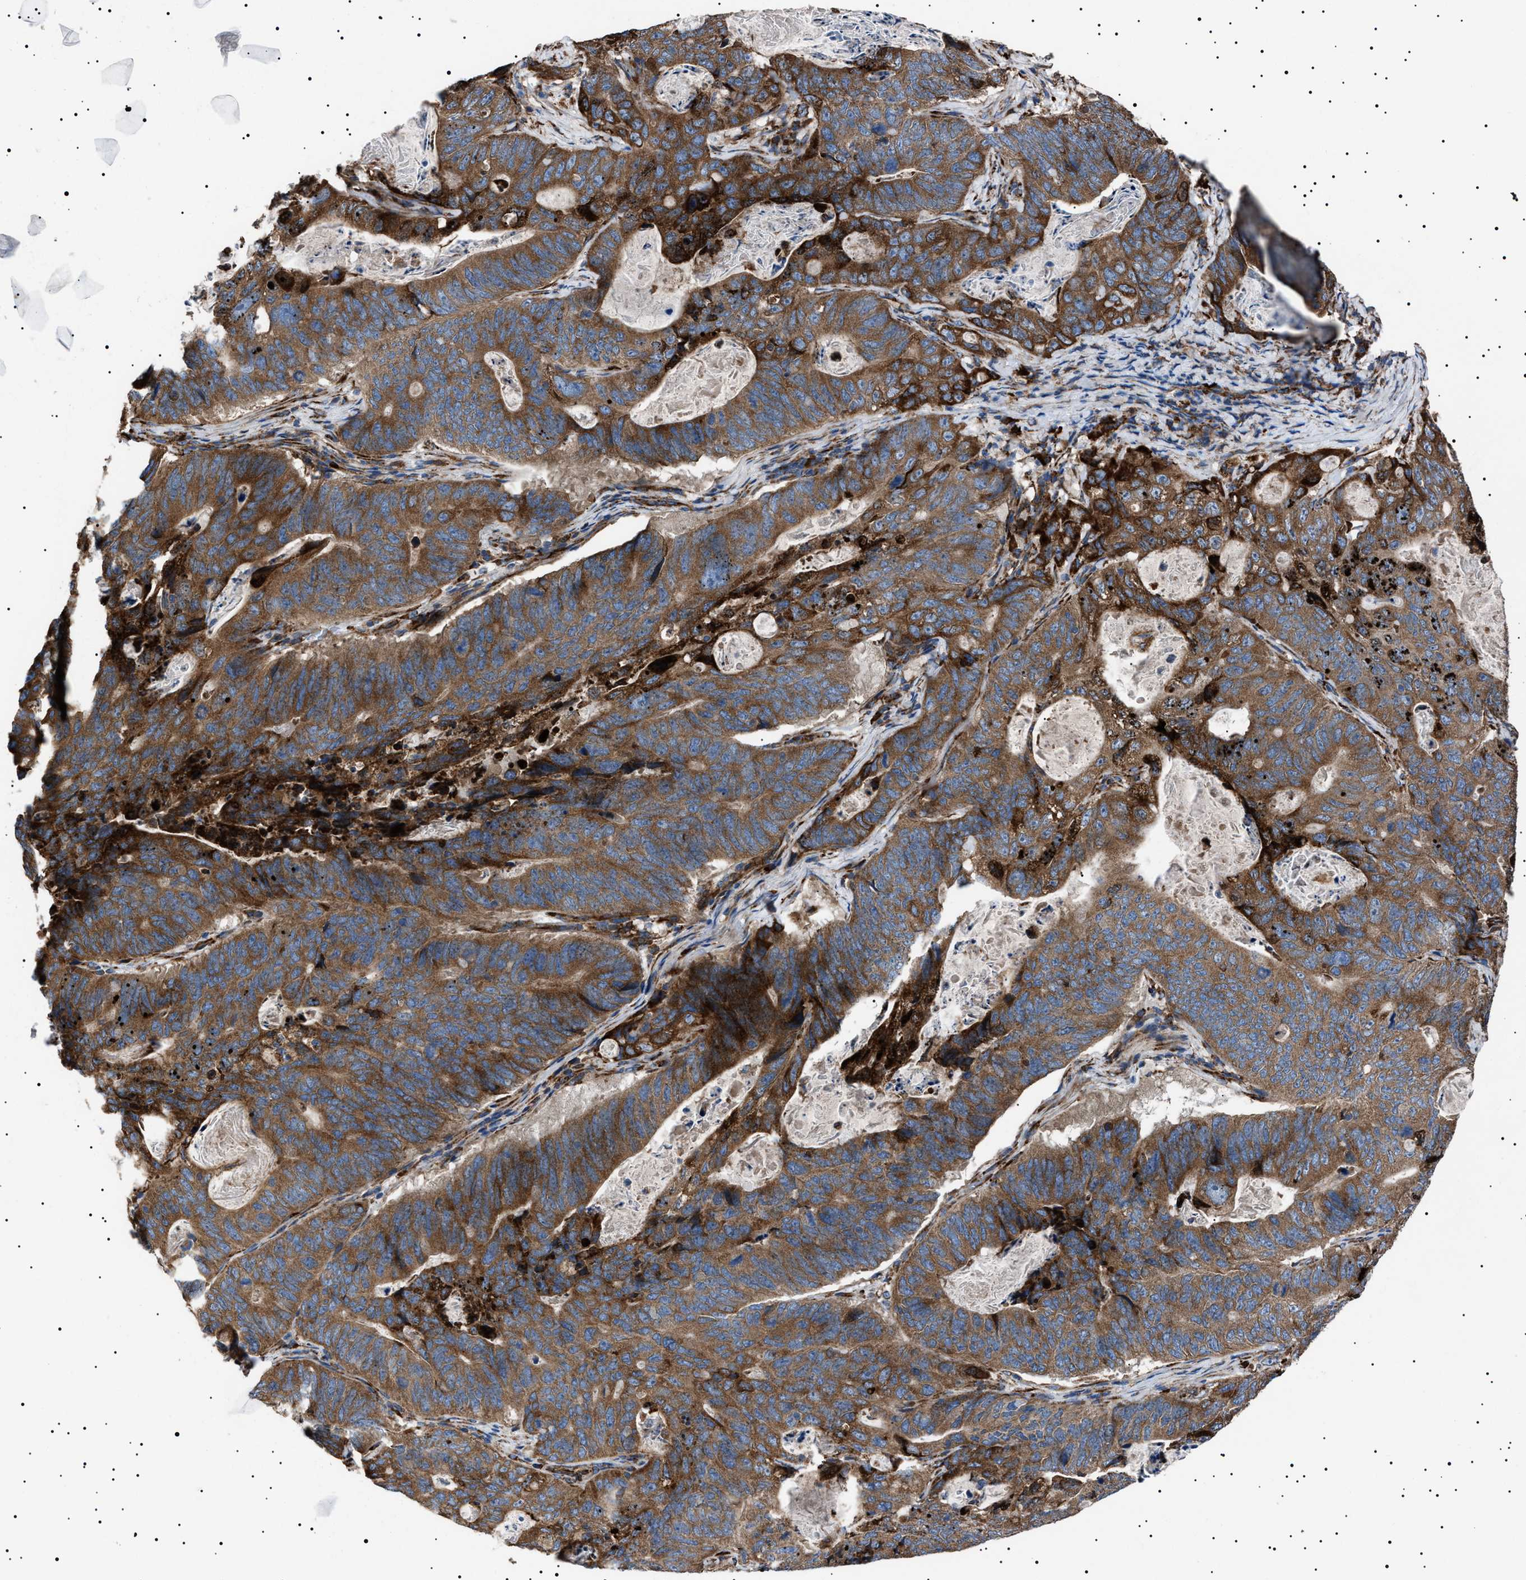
{"staining": {"intensity": "moderate", "quantity": ">75%", "location": "cytoplasmic/membranous"}, "tissue": "stomach cancer", "cell_type": "Tumor cells", "image_type": "cancer", "snomed": [{"axis": "morphology", "description": "Normal tissue, NOS"}, {"axis": "morphology", "description": "Adenocarcinoma, NOS"}, {"axis": "topography", "description": "Stomach"}], "caption": "Stomach cancer was stained to show a protein in brown. There is medium levels of moderate cytoplasmic/membranous staining in approximately >75% of tumor cells. (DAB (3,3'-diaminobenzidine) = brown stain, brightfield microscopy at high magnification).", "gene": "TOP1MT", "patient": {"sex": "female", "age": 89}}